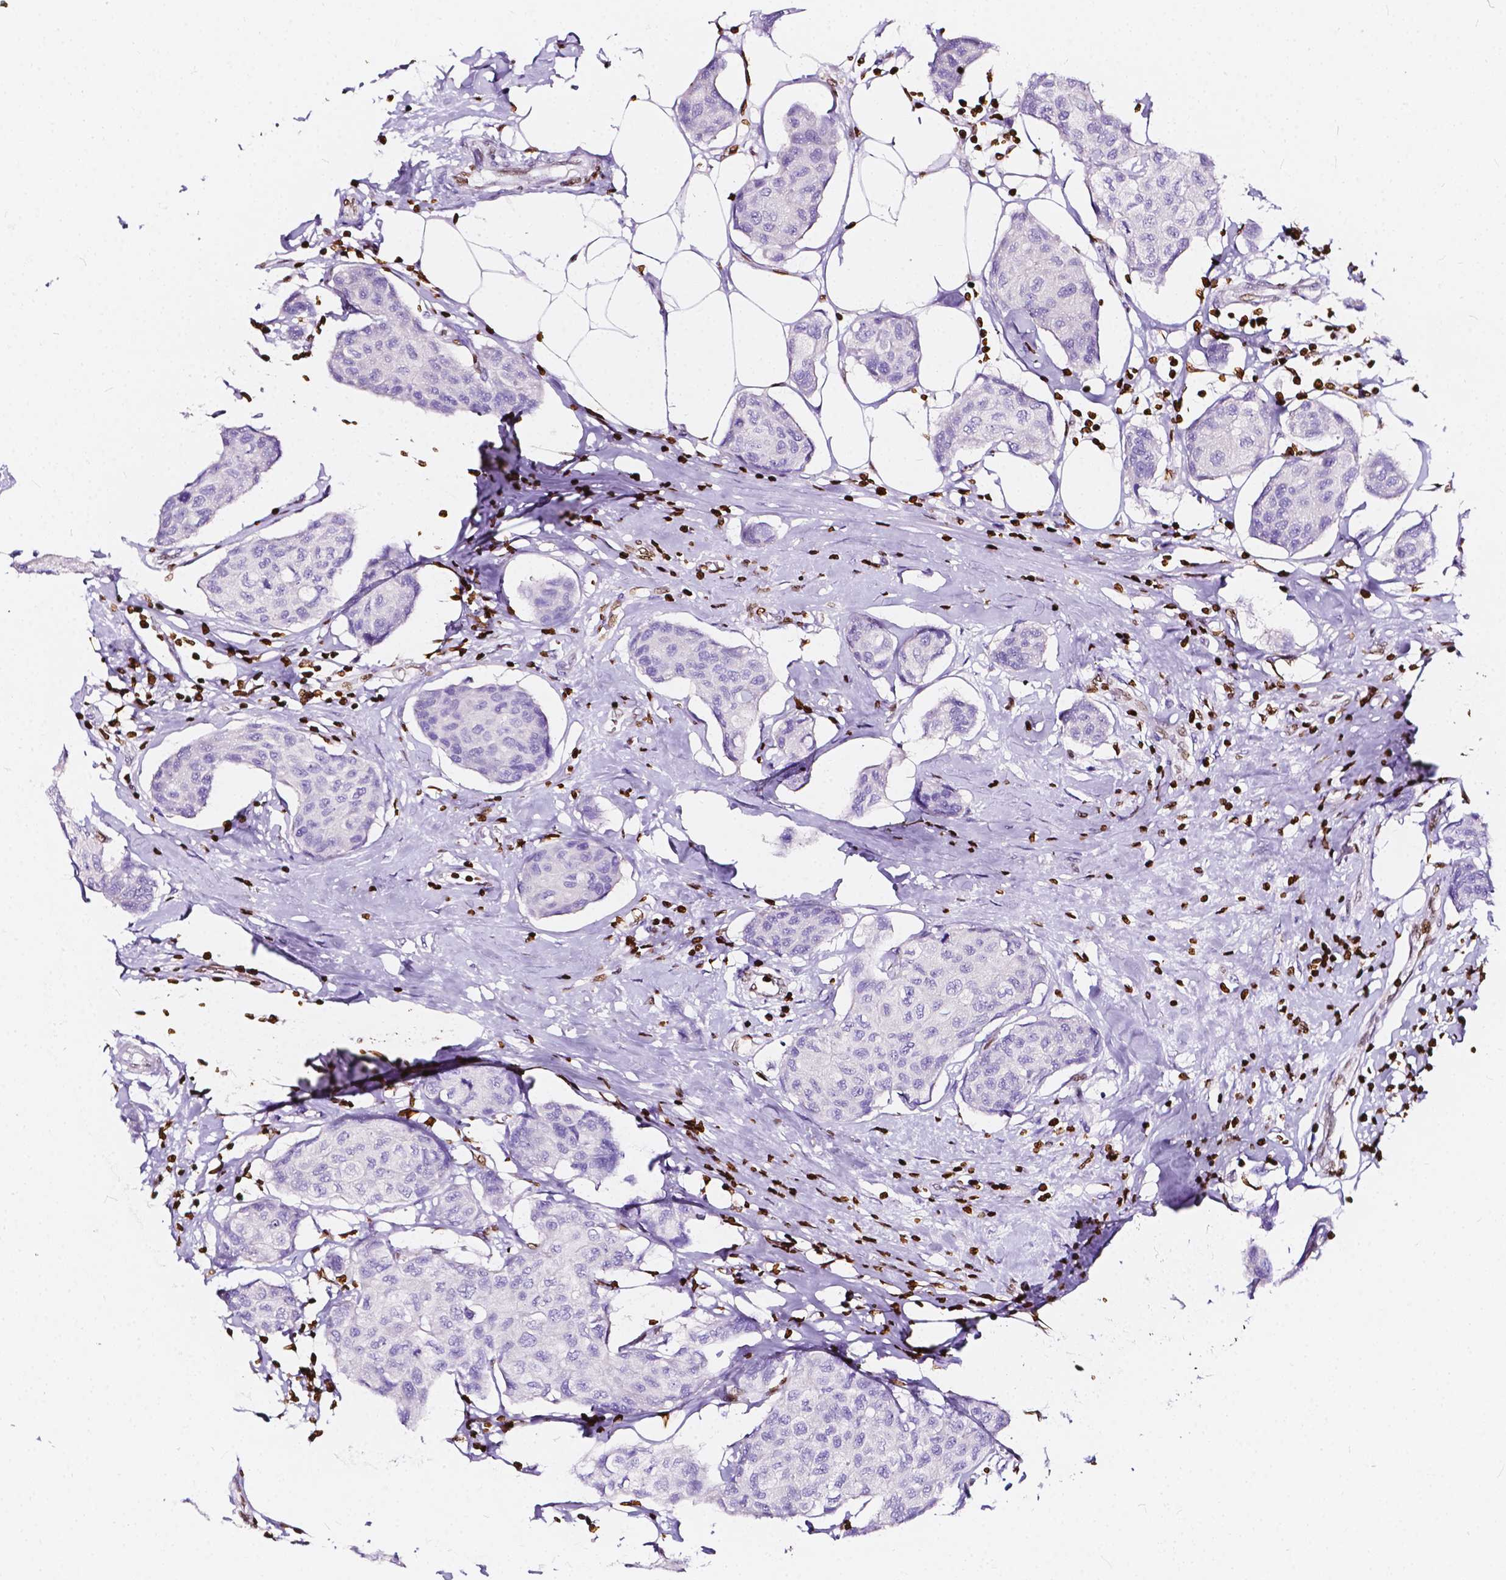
{"staining": {"intensity": "negative", "quantity": "none", "location": "none"}, "tissue": "breast cancer", "cell_type": "Tumor cells", "image_type": "cancer", "snomed": [{"axis": "morphology", "description": "Duct carcinoma"}, {"axis": "topography", "description": "Breast"}], "caption": "DAB immunohistochemical staining of breast cancer reveals no significant expression in tumor cells. Nuclei are stained in blue.", "gene": "CBY3", "patient": {"sex": "female", "age": 80}}